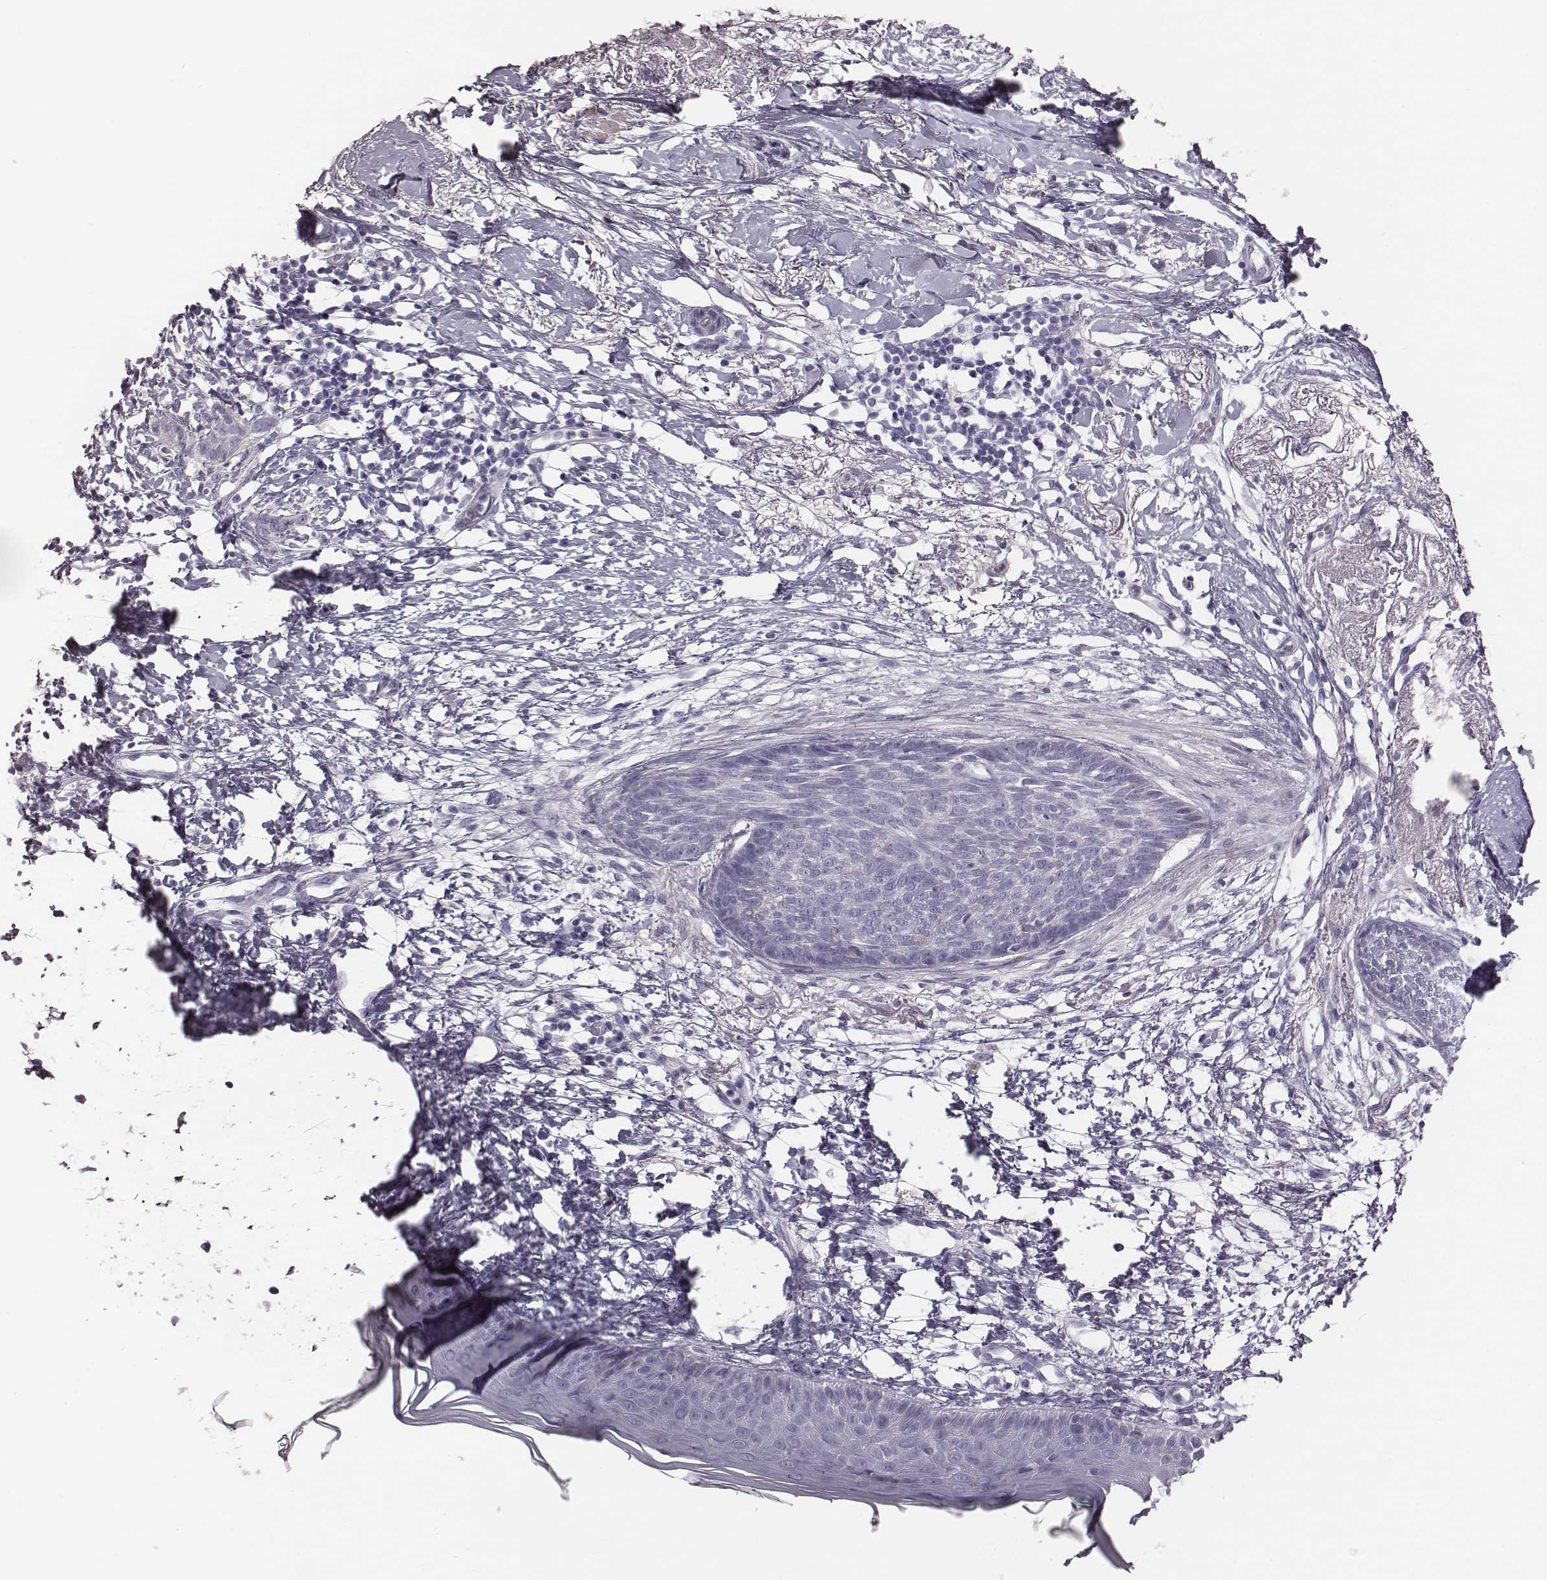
{"staining": {"intensity": "negative", "quantity": "none", "location": "none"}, "tissue": "skin cancer", "cell_type": "Tumor cells", "image_type": "cancer", "snomed": [{"axis": "morphology", "description": "Normal tissue, NOS"}, {"axis": "morphology", "description": "Basal cell carcinoma"}, {"axis": "topography", "description": "Skin"}], "caption": "An immunohistochemistry (IHC) photomicrograph of skin cancer is shown. There is no staining in tumor cells of skin cancer.", "gene": "CRISP1", "patient": {"sex": "male", "age": 84}}